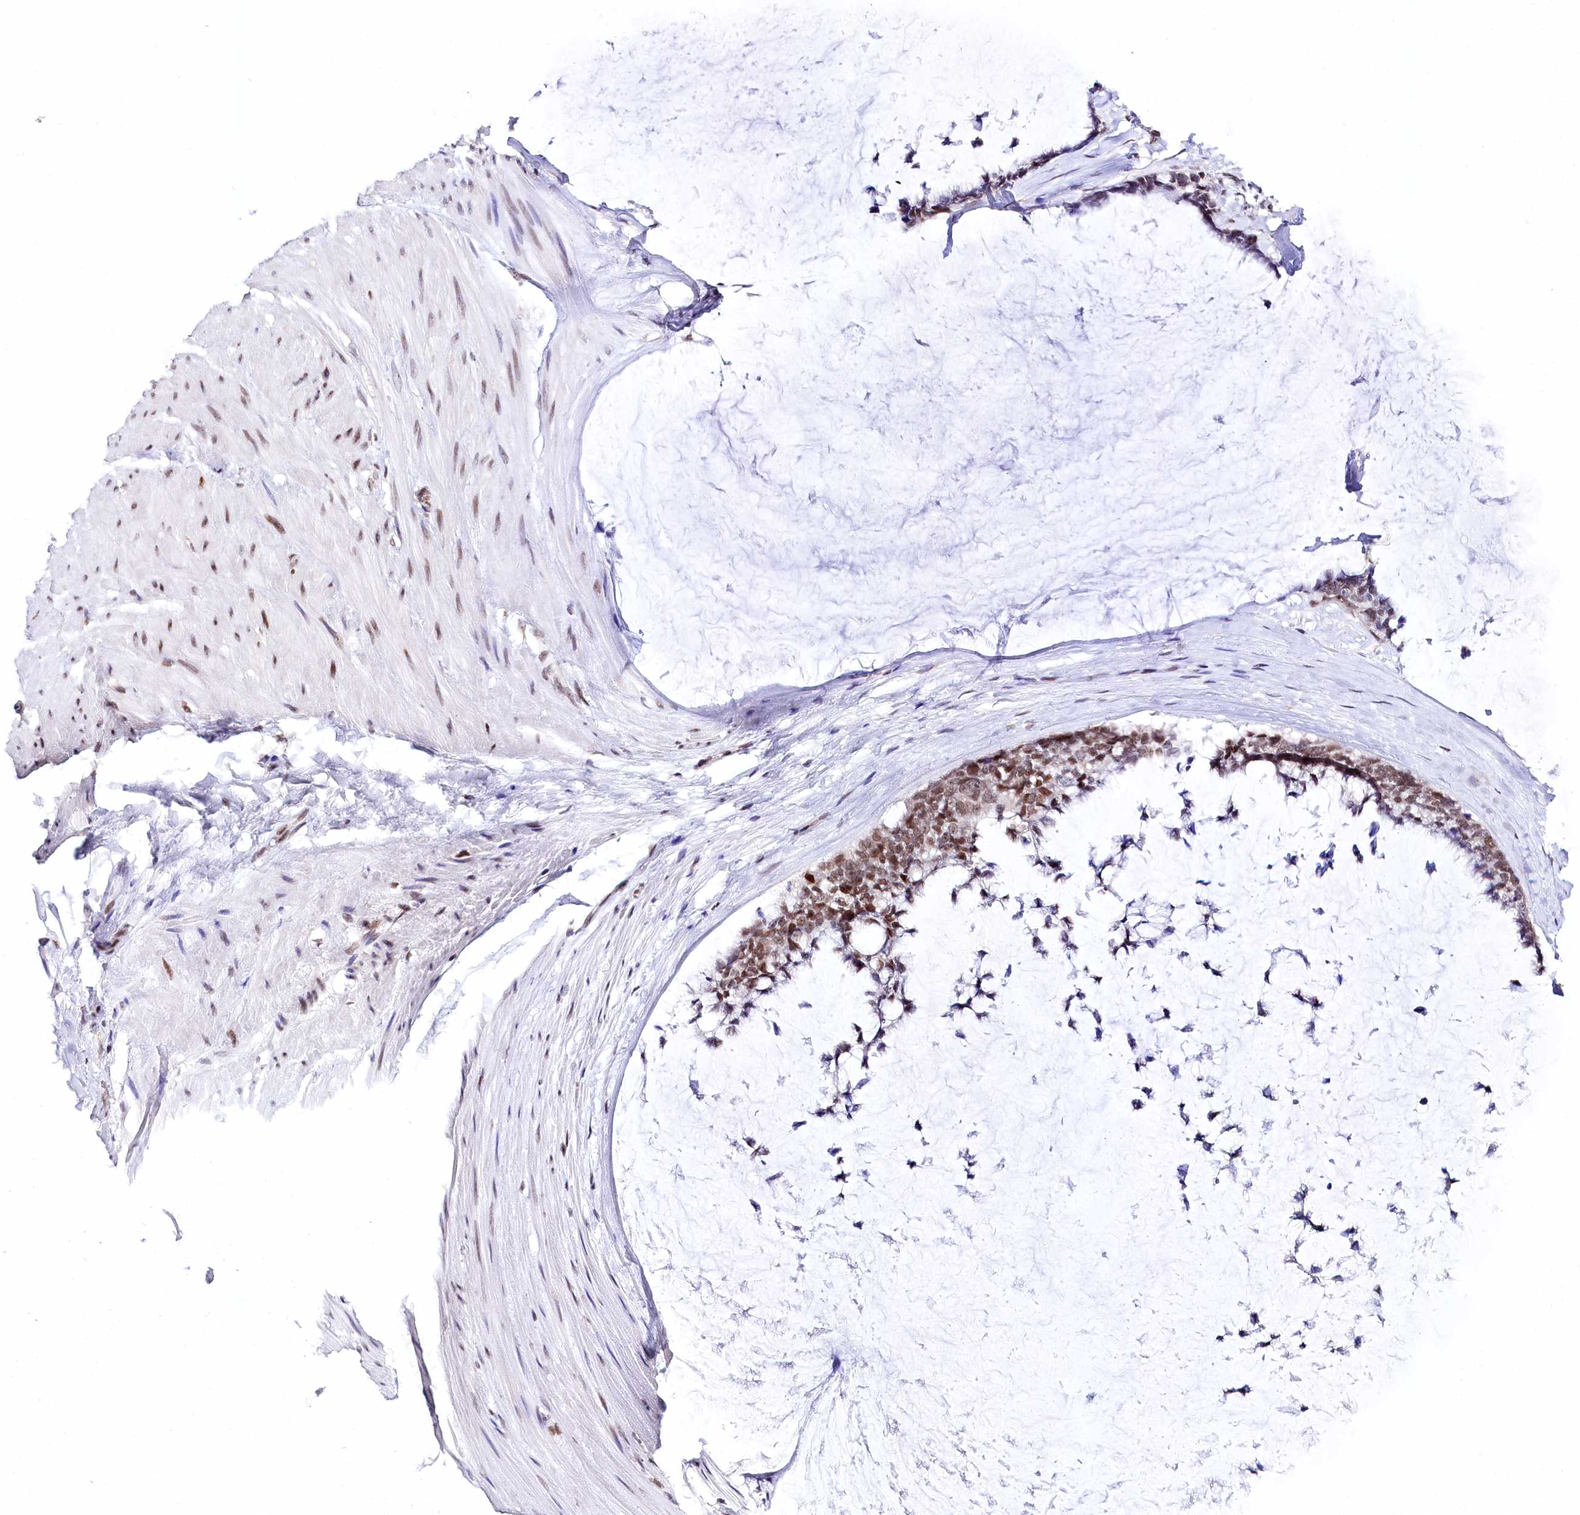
{"staining": {"intensity": "moderate", "quantity": ">75%", "location": "nuclear"}, "tissue": "ovarian cancer", "cell_type": "Tumor cells", "image_type": "cancer", "snomed": [{"axis": "morphology", "description": "Cystadenocarcinoma, mucinous, NOS"}, {"axis": "topography", "description": "Ovary"}], "caption": "Immunohistochemistry (IHC) of human ovarian mucinous cystadenocarcinoma exhibits medium levels of moderate nuclear expression in about >75% of tumor cells. The protein is stained brown, and the nuclei are stained in blue (DAB (3,3'-diaminobenzidine) IHC with brightfield microscopy, high magnification).", "gene": "SPATS2", "patient": {"sex": "female", "age": 39}}